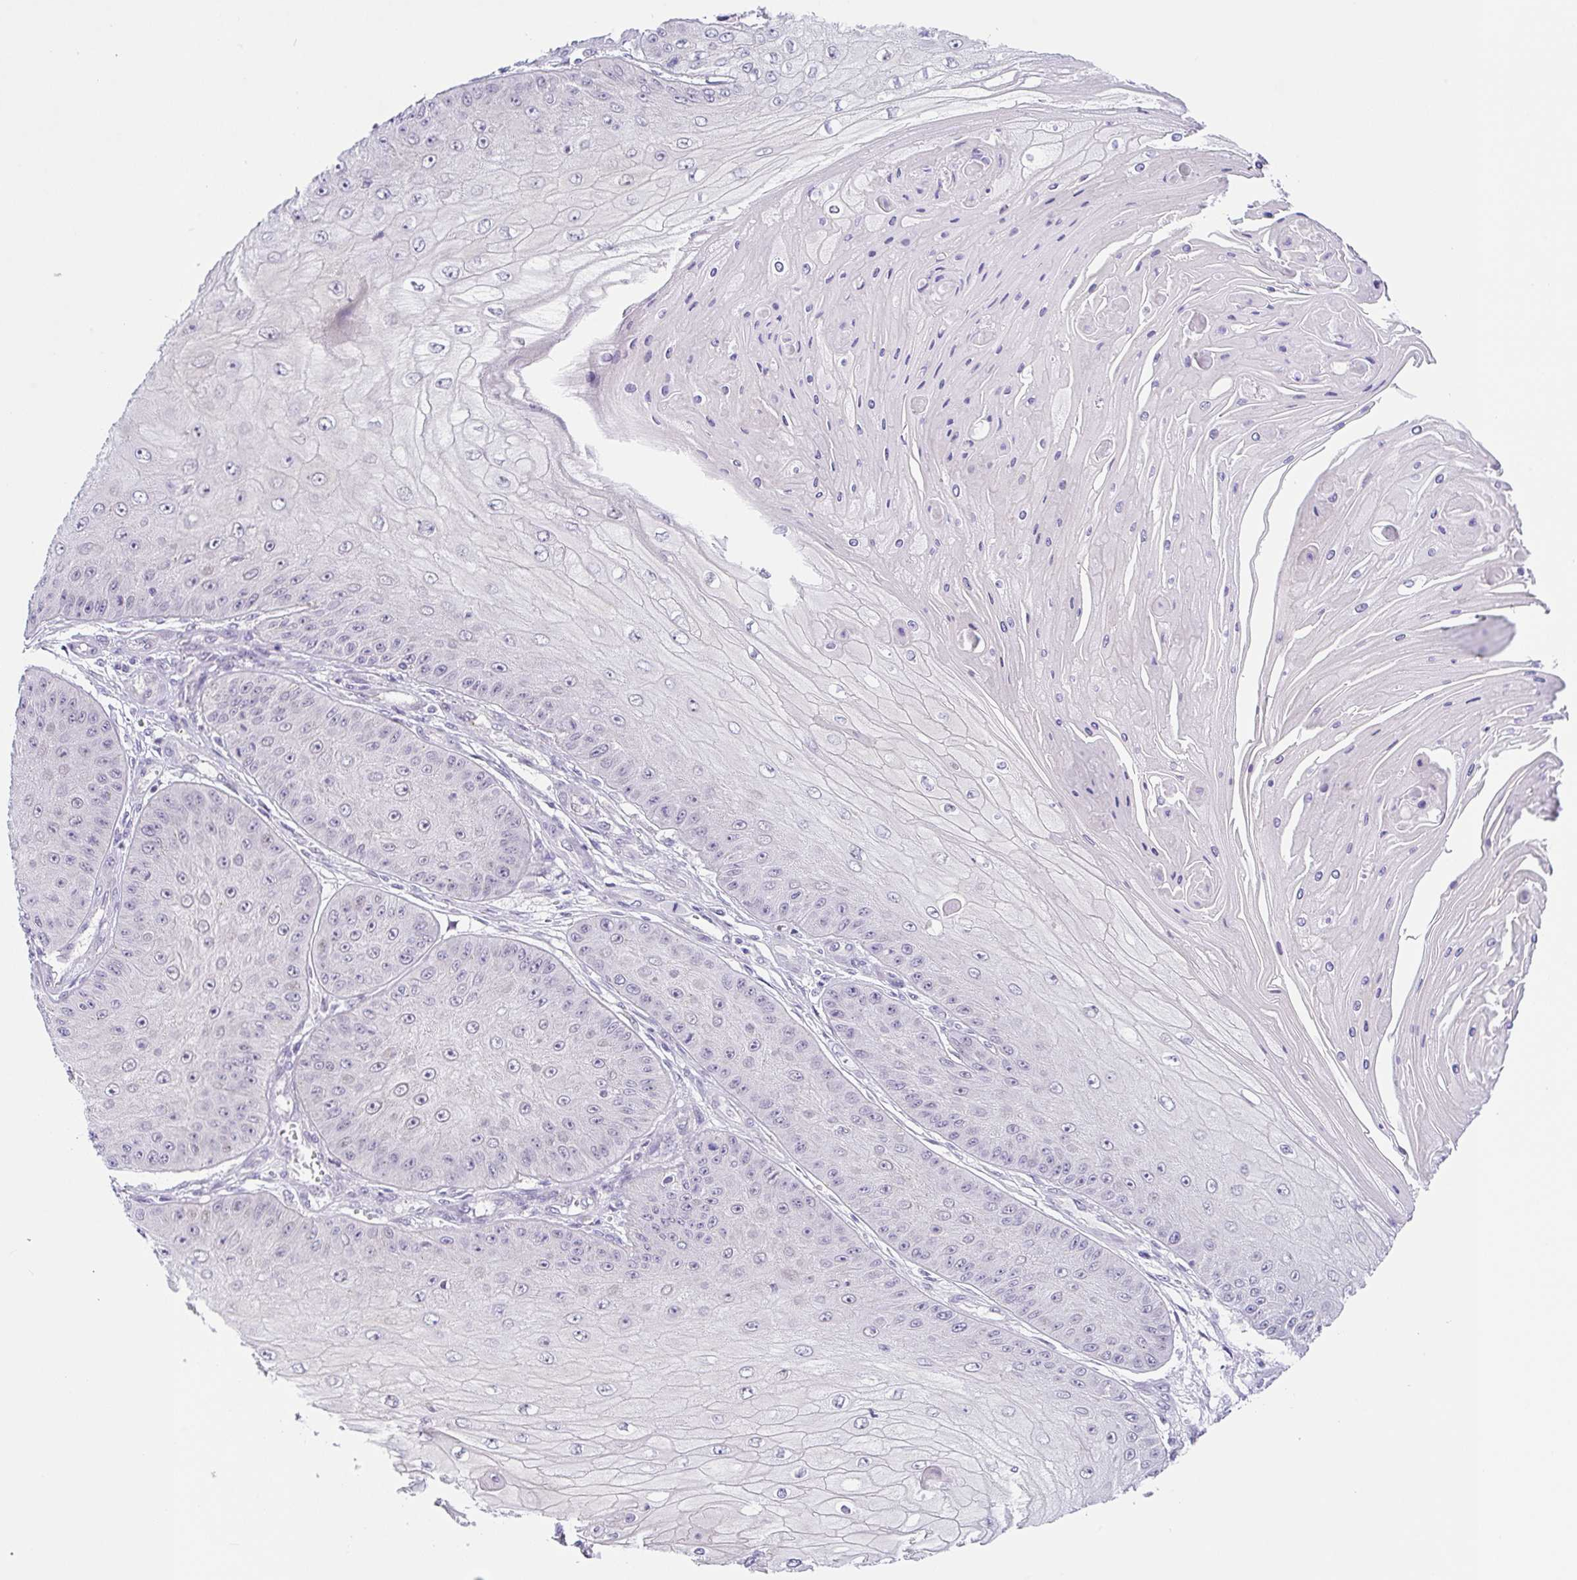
{"staining": {"intensity": "negative", "quantity": "none", "location": "none"}, "tissue": "skin cancer", "cell_type": "Tumor cells", "image_type": "cancer", "snomed": [{"axis": "morphology", "description": "Squamous cell carcinoma, NOS"}, {"axis": "topography", "description": "Skin"}], "caption": "The immunohistochemistry (IHC) image has no significant expression in tumor cells of skin cancer (squamous cell carcinoma) tissue.", "gene": "CGNL1", "patient": {"sex": "male", "age": 70}}